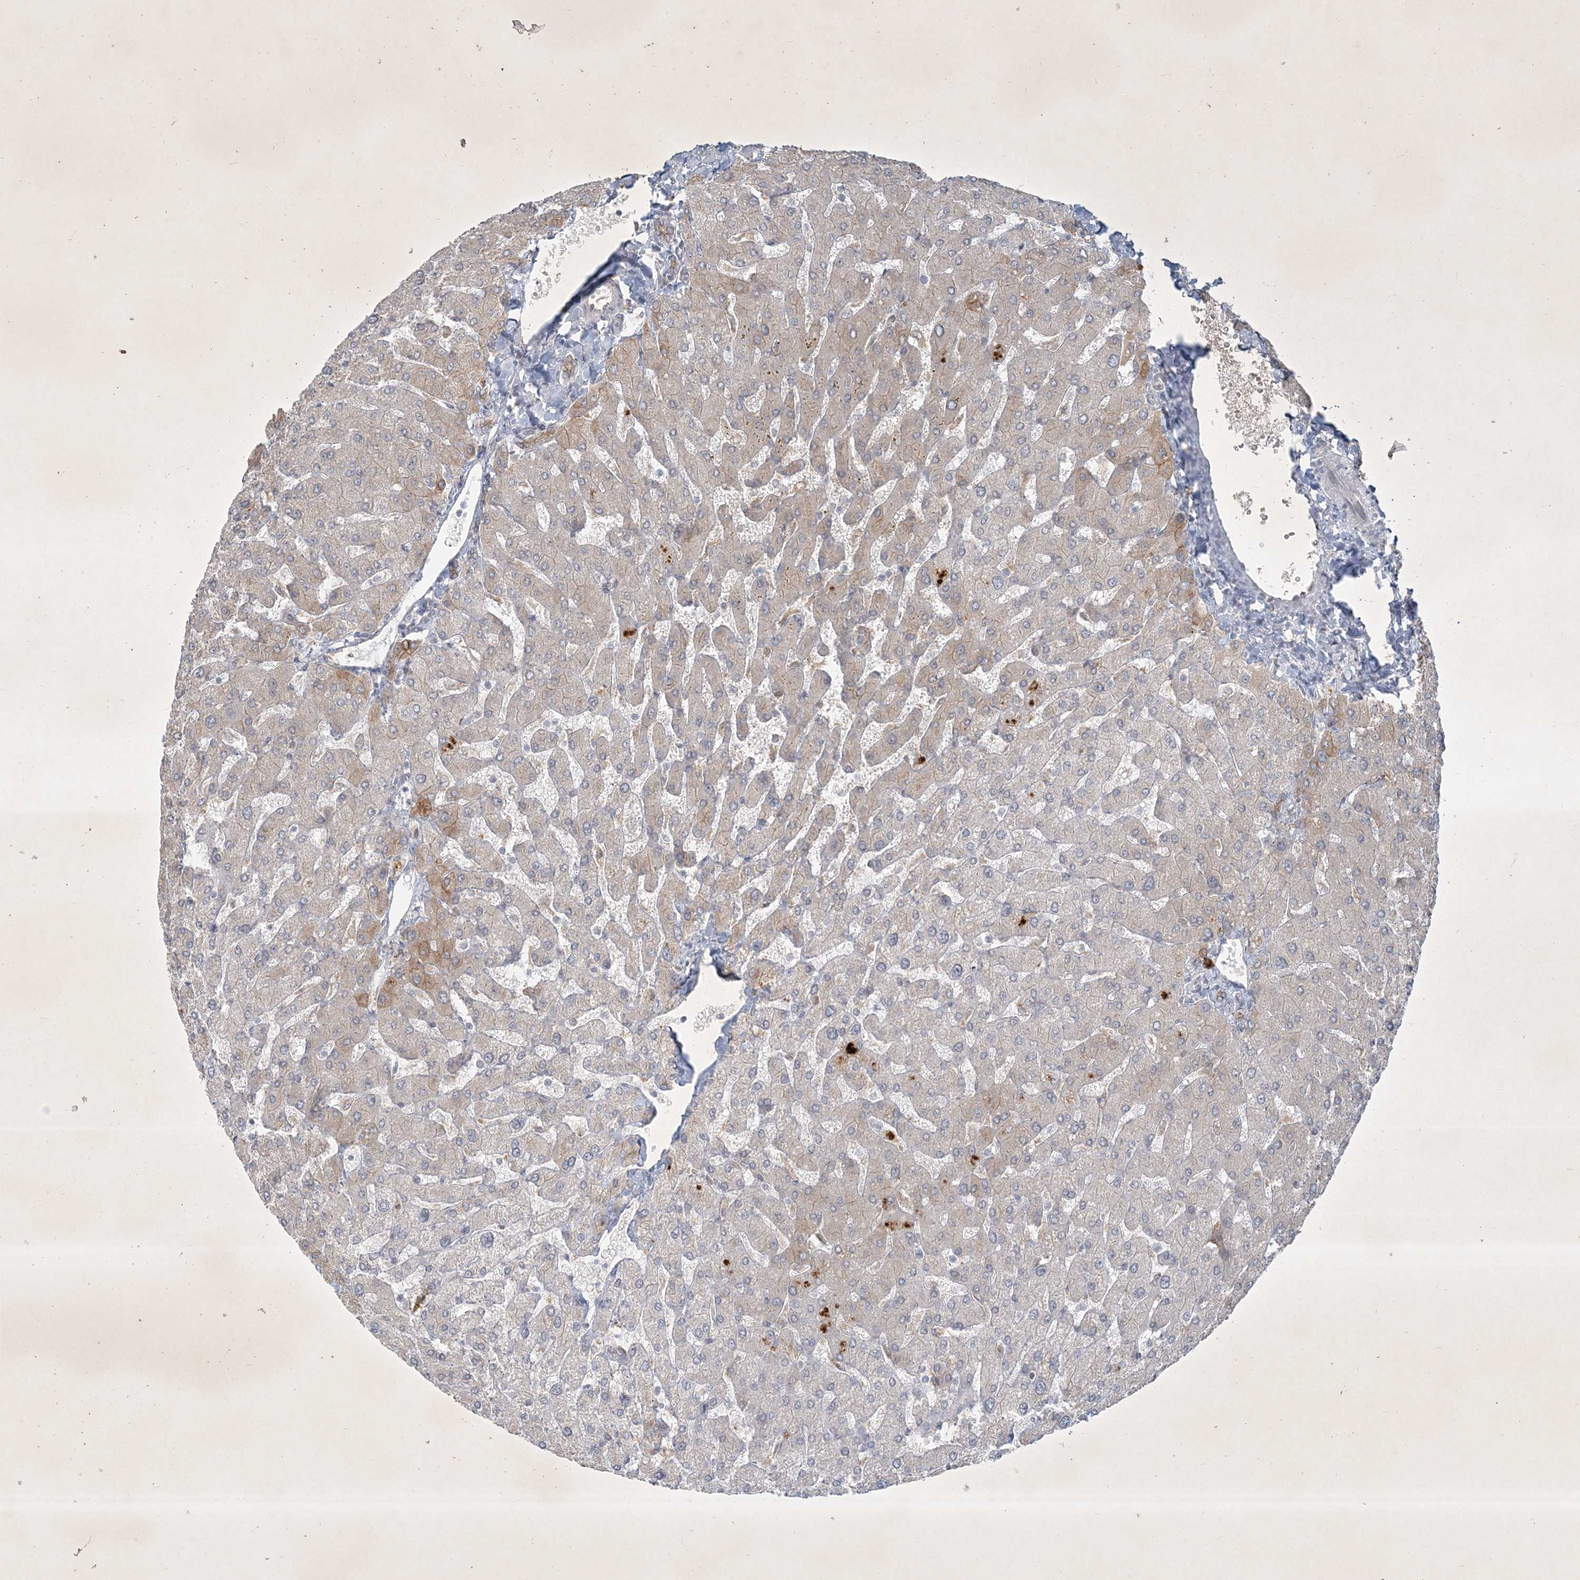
{"staining": {"intensity": "negative", "quantity": "none", "location": "none"}, "tissue": "liver", "cell_type": "Cholangiocytes", "image_type": "normal", "snomed": [{"axis": "morphology", "description": "Normal tissue, NOS"}, {"axis": "topography", "description": "Liver"}], "caption": "Immunohistochemistry (IHC) of normal liver reveals no staining in cholangiocytes.", "gene": "BOD1L2", "patient": {"sex": "male", "age": 55}}